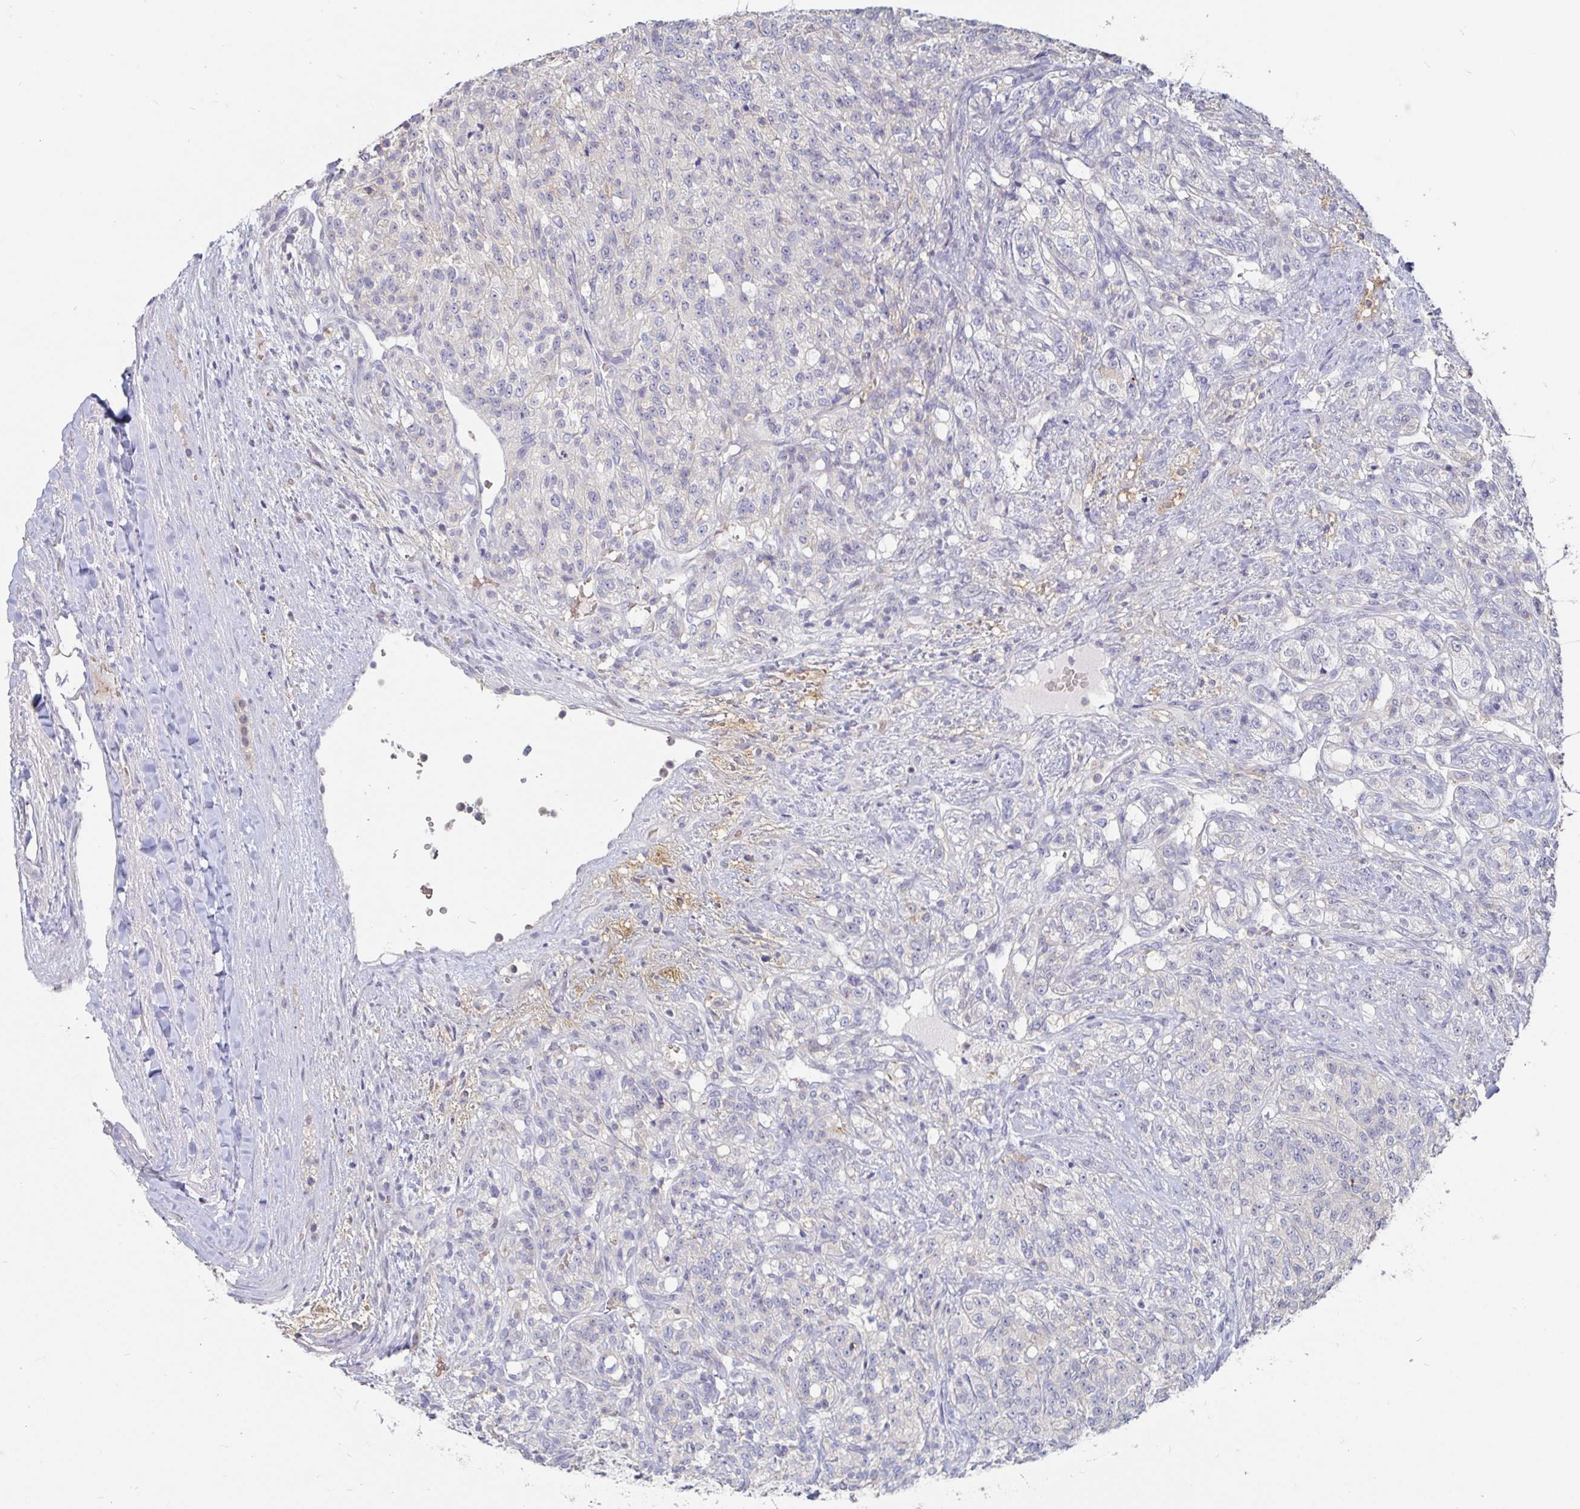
{"staining": {"intensity": "negative", "quantity": "none", "location": "none"}, "tissue": "renal cancer", "cell_type": "Tumor cells", "image_type": "cancer", "snomed": [{"axis": "morphology", "description": "Adenocarcinoma, NOS"}, {"axis": "topography", "description": "Kidney"}], "caption": "Tumor cells are negative for protein expression in human renal cancer.", "gene": "SPPL3", "patient": {"sex": "female", "age": 63}}